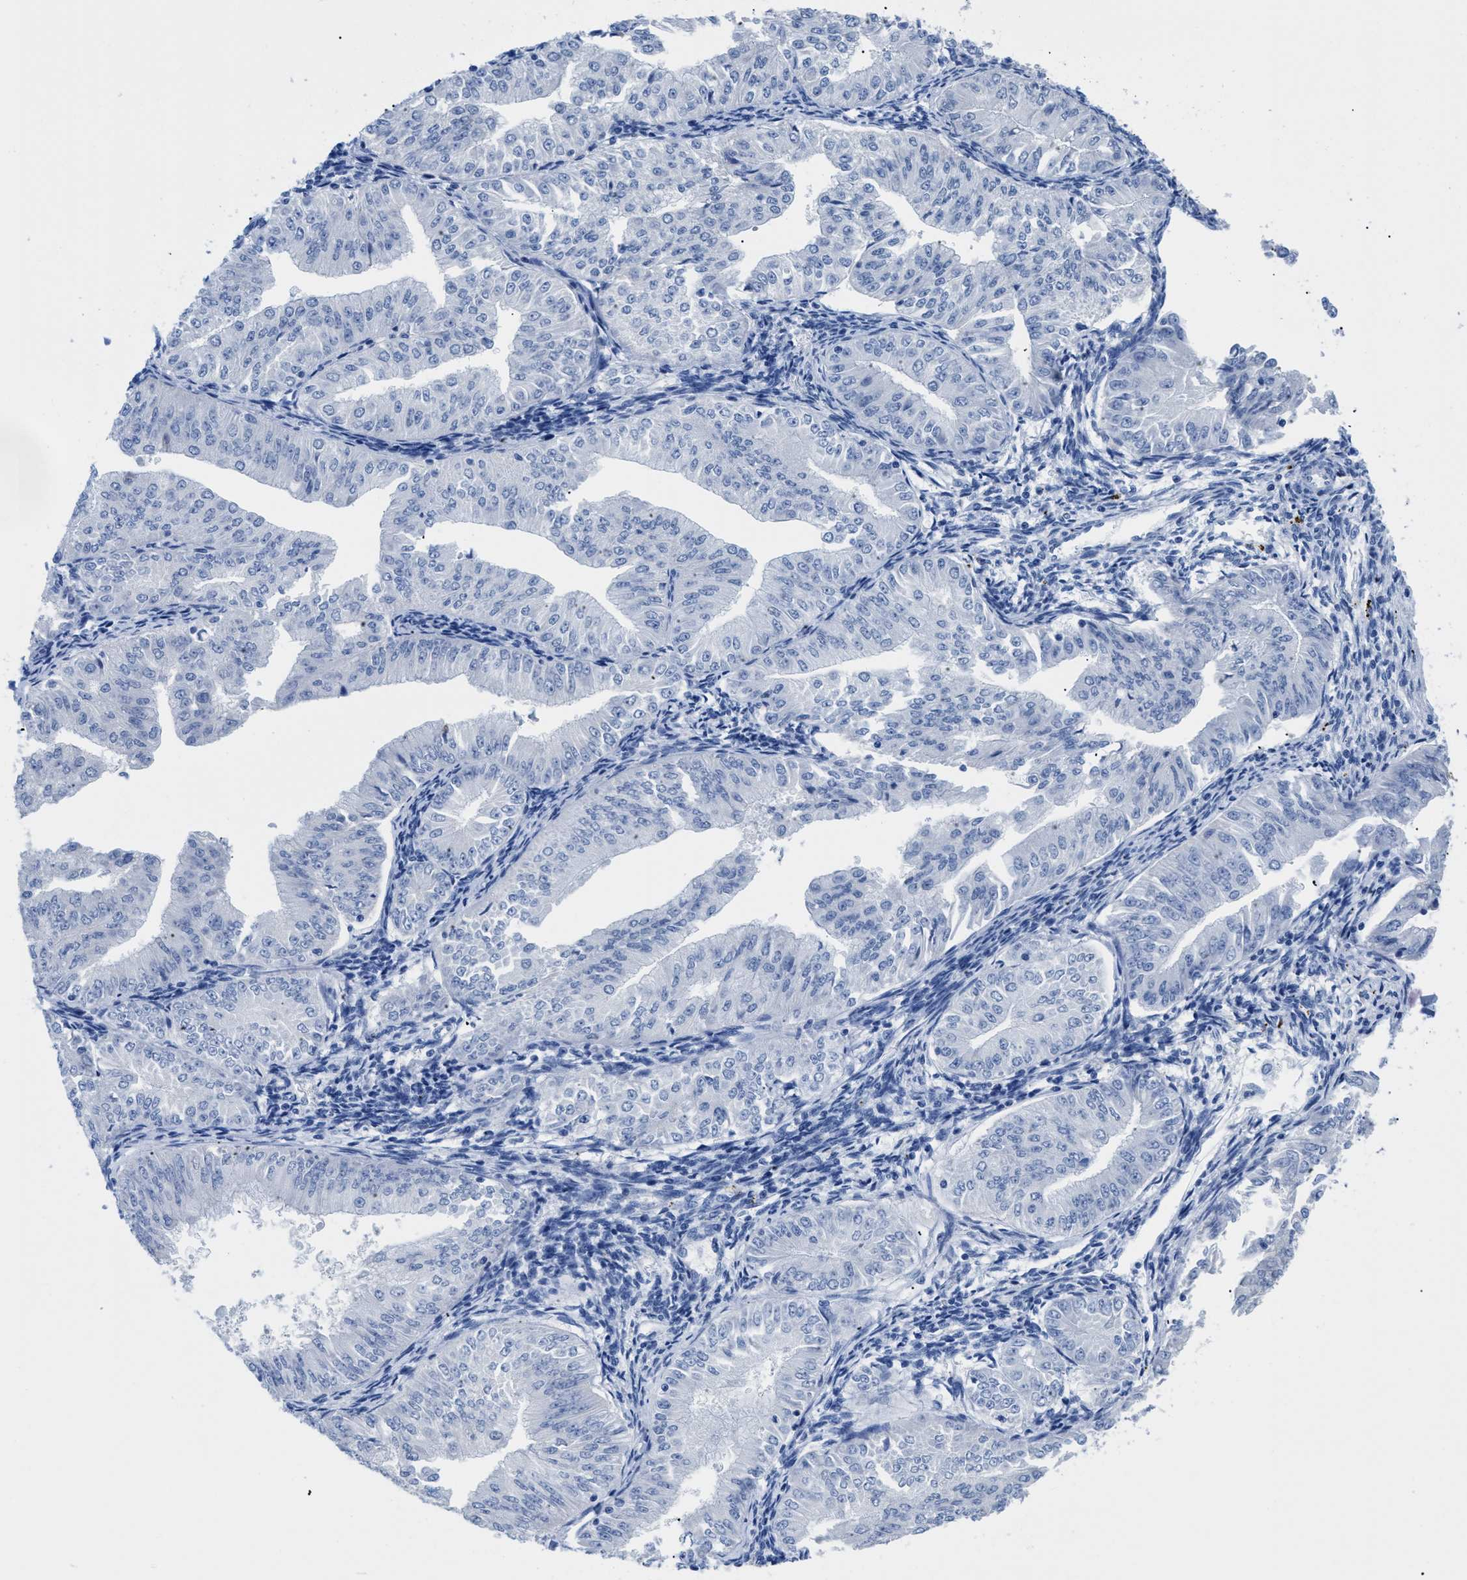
{"staining": {"intensity": "negative", "quantity": "none", "location": "none"}, "tissue": "endometrial cancer", "cell_type": "Tumor cells", "image_type": "cancer", "snomed": [{"axis": "morphology", "description": "Normal tissue, NOS"}, {"axis": "morphology", "description": "Adenocarcinoma, NOS"}, {"axis": "topography", "description": "Endometrium"}], "caption": "Protein analysis of adenocarcinoma (endometrial) displays no significant expression in tumor cells.", "gene": "APOBEC2", "patient": {"sex": "female", "age": 53}}